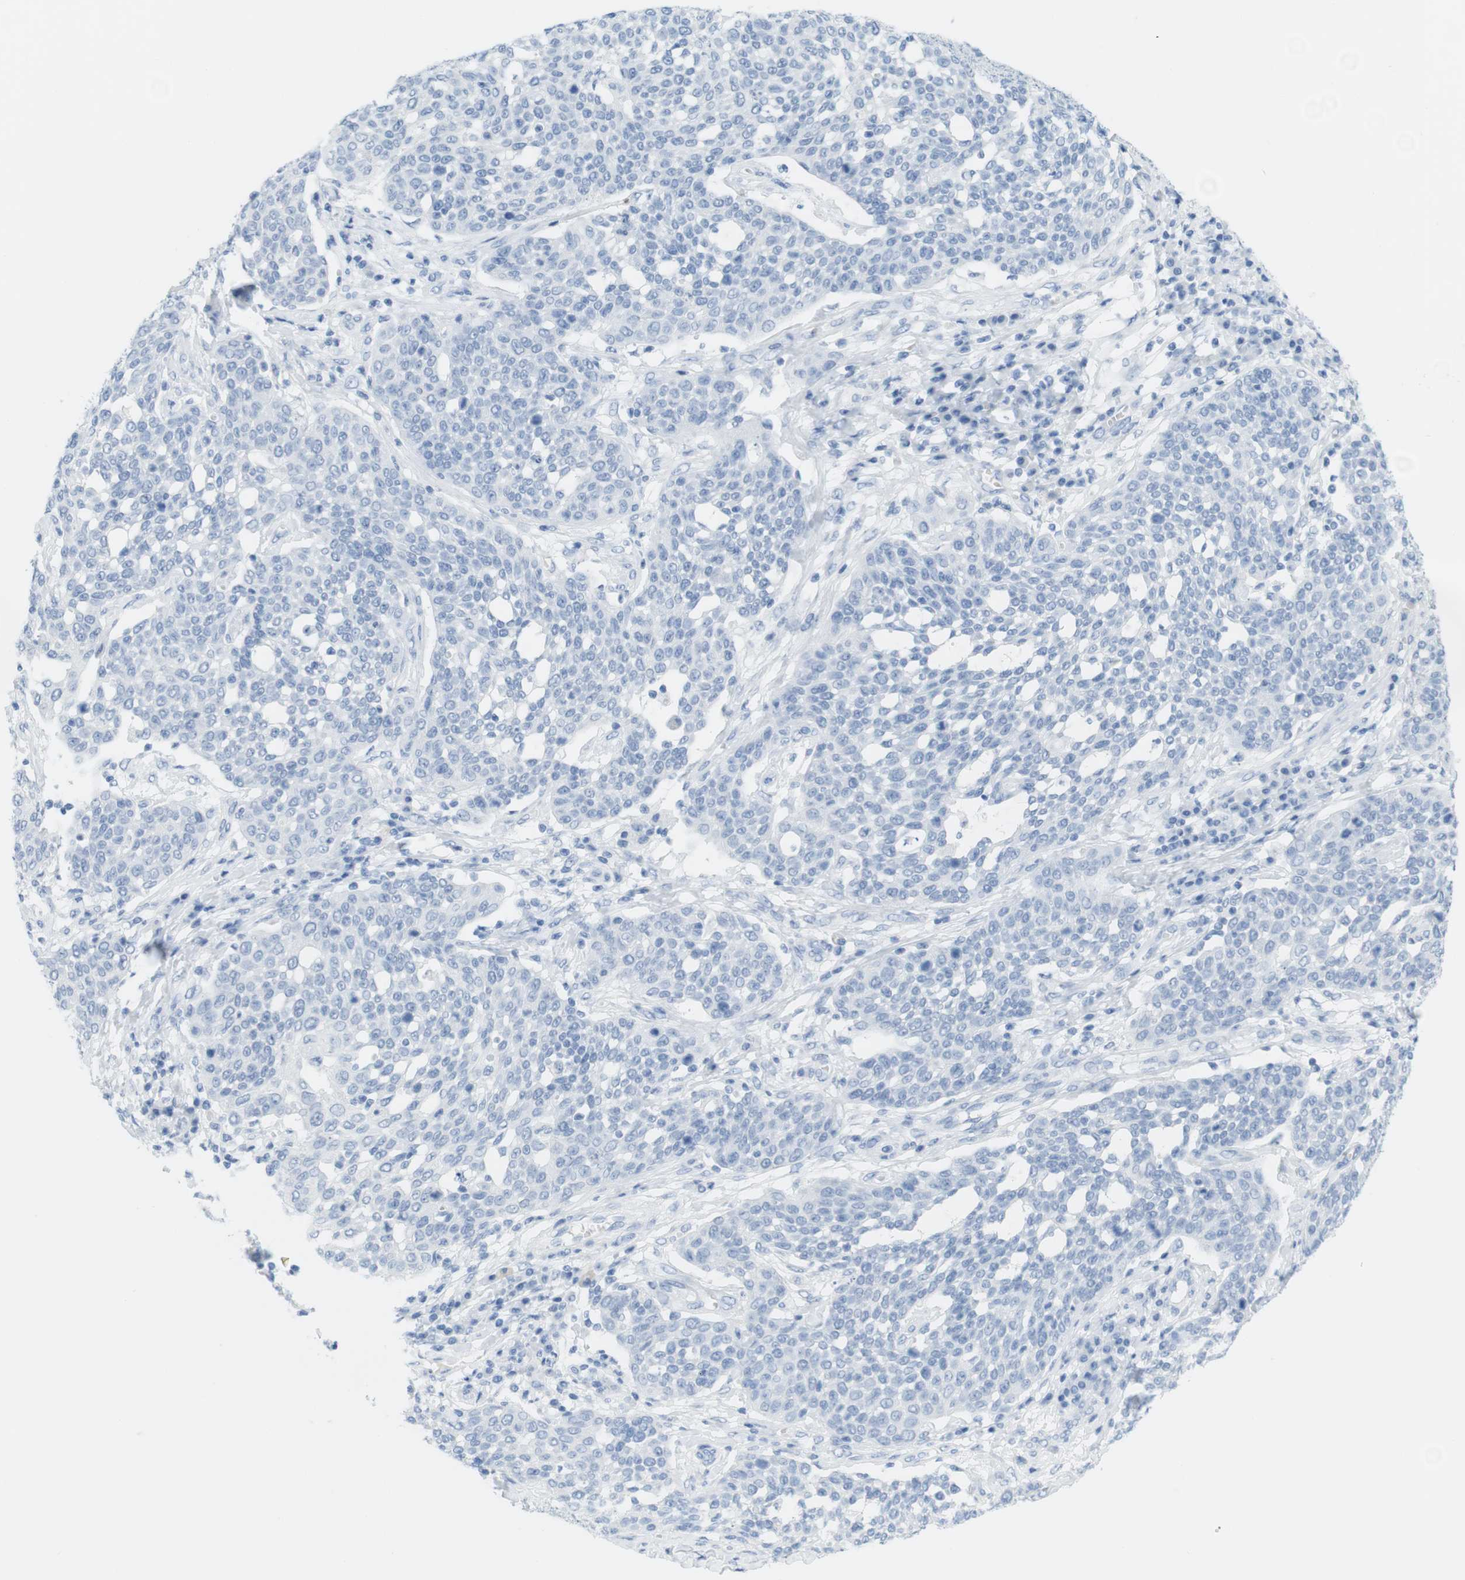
{"staining": {"intensity": "negative", "quantity": "none", "location": "none"}, "tissue": "cervical cancer", "cell_type": "Tumor cells", "image_type": "cancer", "snomed": [{"axis": "morphology", "description": "Squamous cell carcinoma, NOS"}, {"axis": "topography", "description": "Cervix"}], "caption": "Cervical cancer was stained to show a protein in brown. There is no significant expression in tumor cells.", "gene": "TNNT2", "patient": {"sex": "female", "age": 34}}